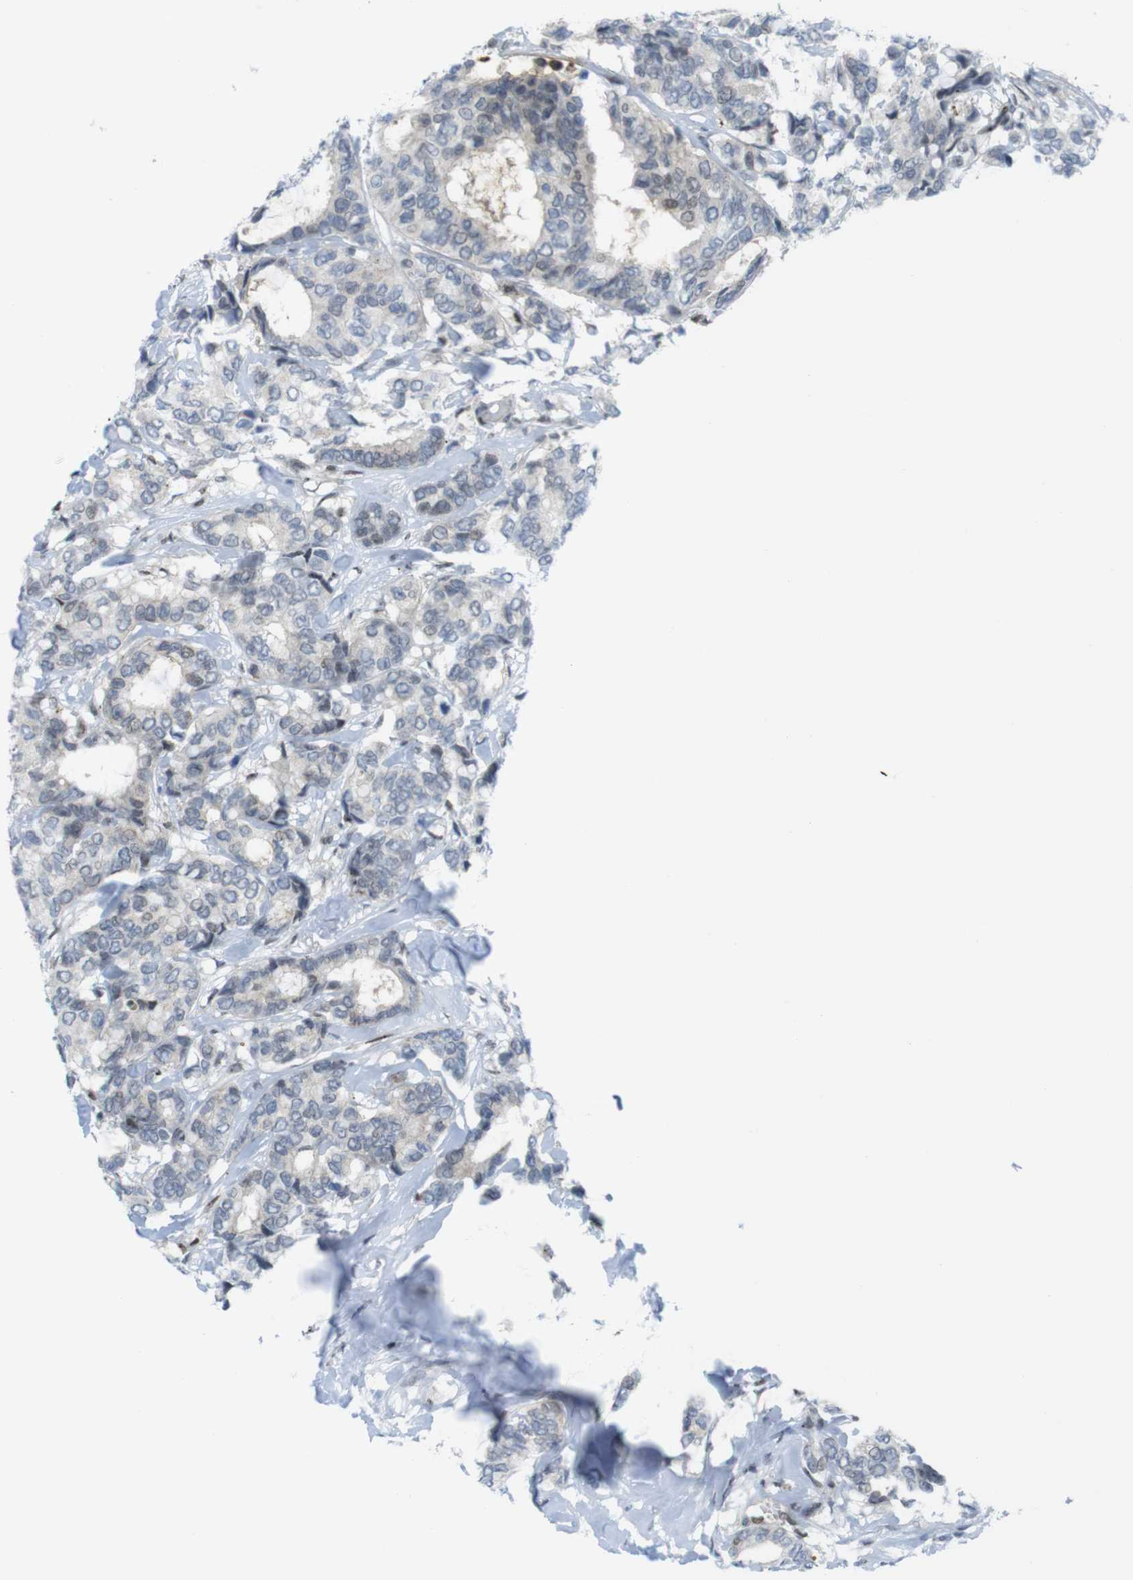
{"staining": {"intensity": "weak", "quantity": "<25%", "location": "nuclear"}, "tissue": "breast cancer", "cell_type": "Tumor cells", "image_type": "cancer", "snomed": [{"axis": "morphology", "description": "Duct carcinoma"}, {"axis": "topography", "description": "Breast"}], "caption": "DAB (3,3'-diaminobenzidine) immunohistochemical staining of human invasive ductal carcinoma (breast) demonstrates no significant positivity in tumor cells.", "gene": "UBB", "patient": {"sex": "female", "age": 87}}